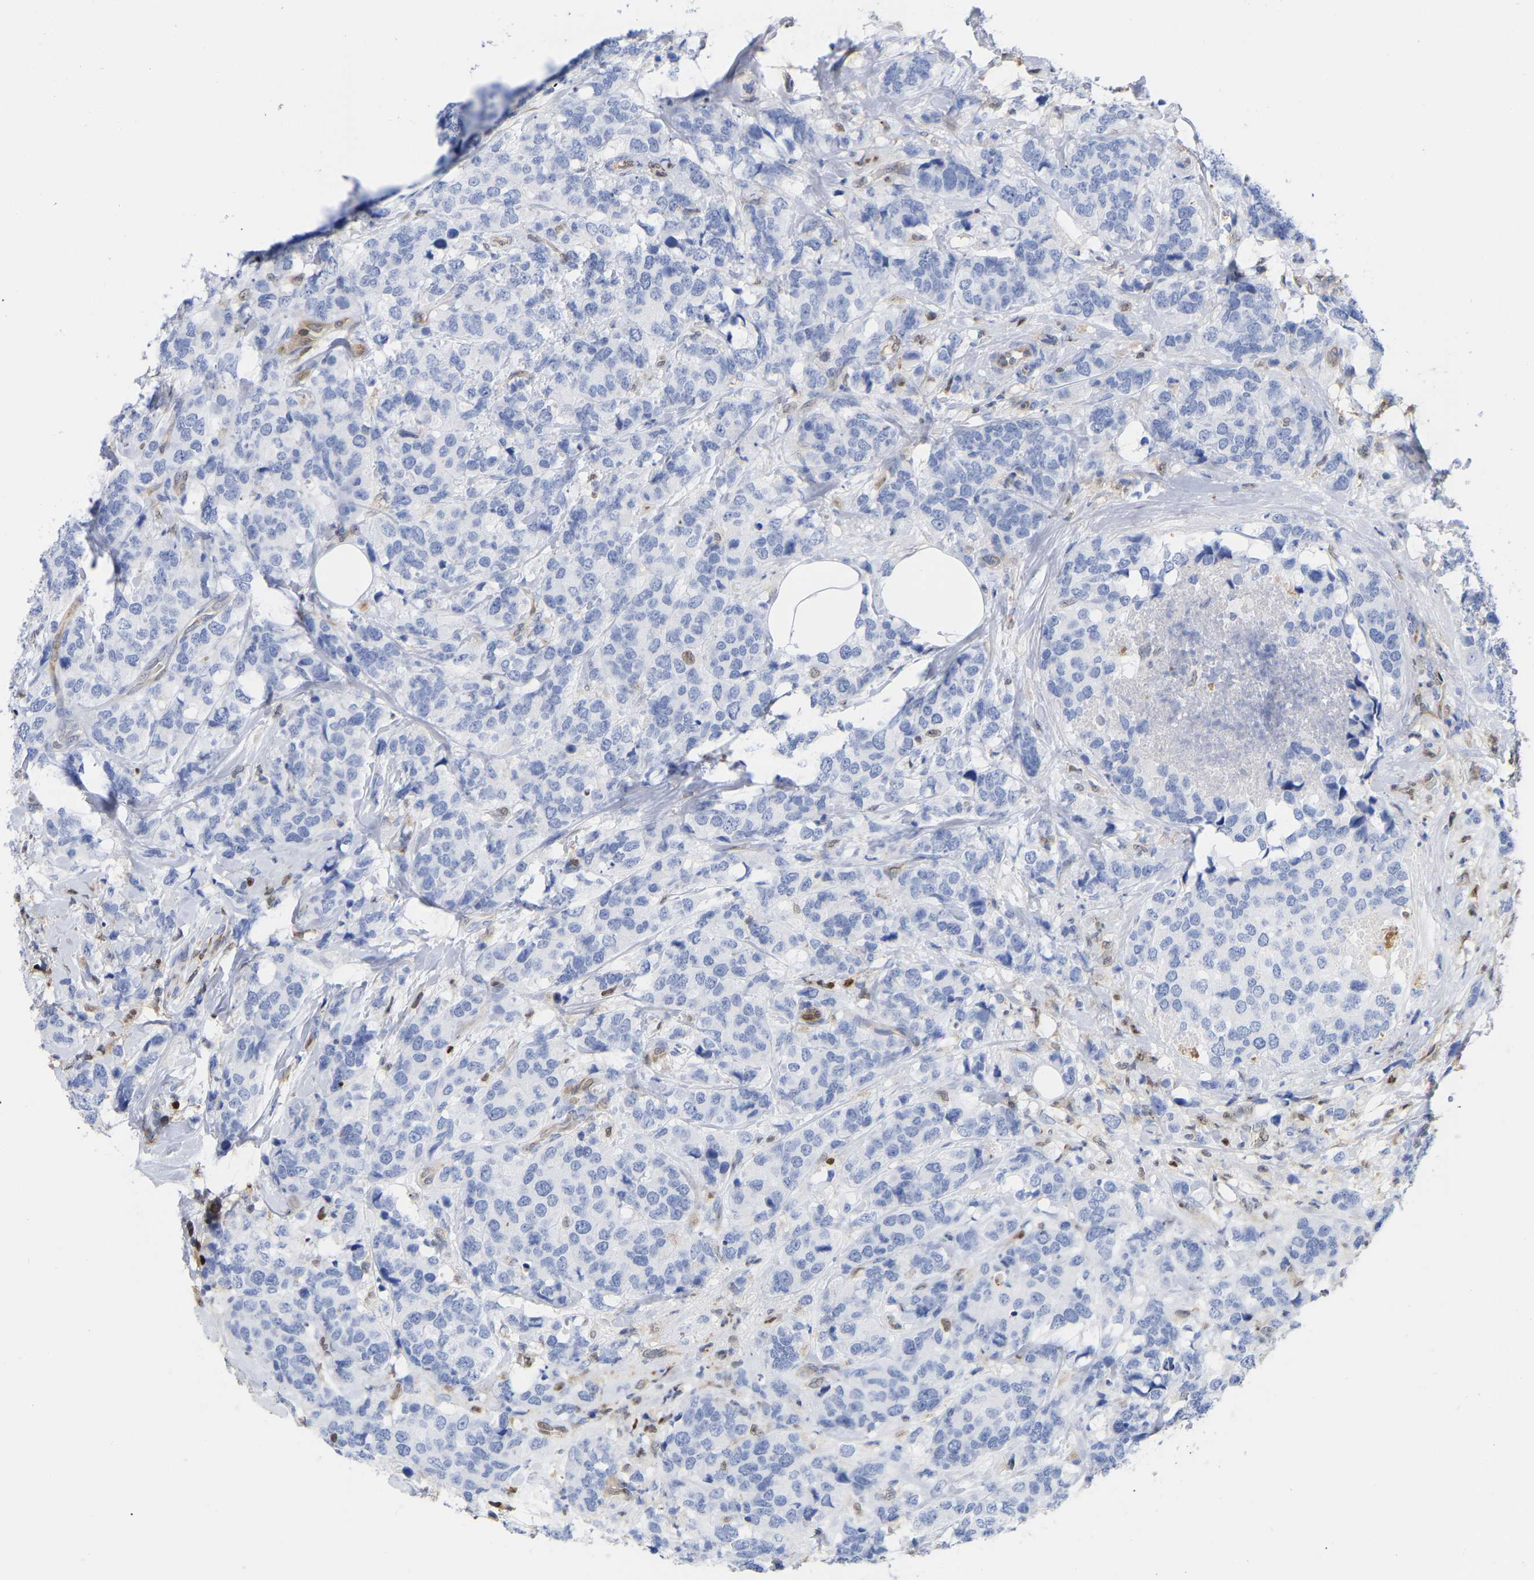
{"staining": {"intensity": "negative", "quantity": "none", "location": "none"}, "tissue": "breast cancer", "cell_type": "Tumor cells", "image_type": "cancer", "snomed": [{"axis": "morphology", "description": "Lobular carcinoma"}, {"axis": "topography", "description": "Breast"}], "caption": "Tumor cells show no significant protein positivity in breast cancer (lobular carcinoma).", "gene": "GIMAP4", "patient": {"sex": "female", "age": 59}}